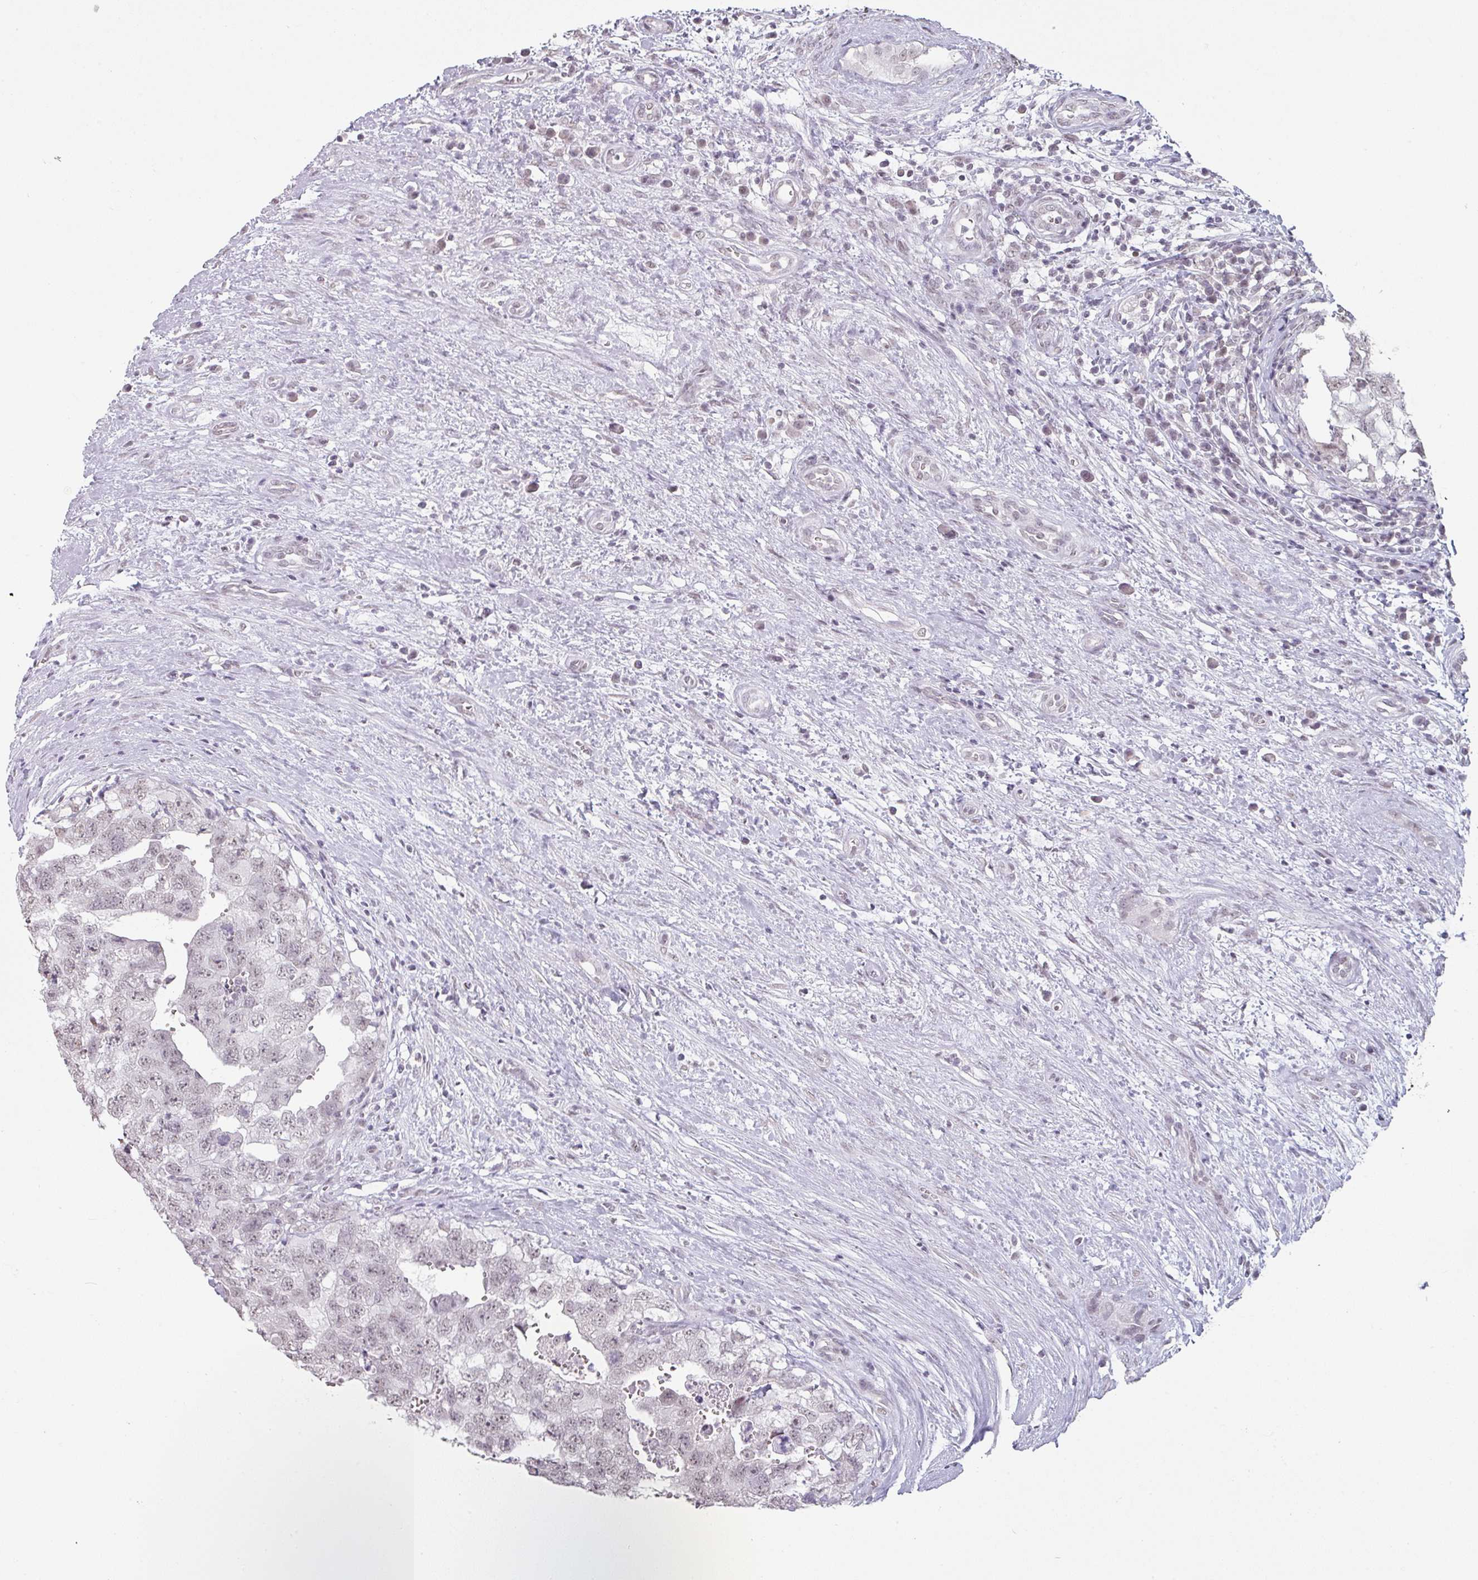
{"staining": {"intensity": "negative", "quantity": "none", "location": "none"}, "tissue": "testis cancer", "cell_type": "Tumor cells", "image_type": "cancer", "snomed": [{"axis": "morphology", "description": "Seminoma, NOS"}, {"axis": "morphology", "description": "Carcinoma, Embryonal, NOS"}, {"axis": "topography", "description": "Testis"}], "caption": "An immunohistochemistry (IHC) image of testis cancer is shown. There is no staining in tumor cells of testis cancer.", "gene": "SPRR1A", "patient": {"sex": "male", "age": 29}}